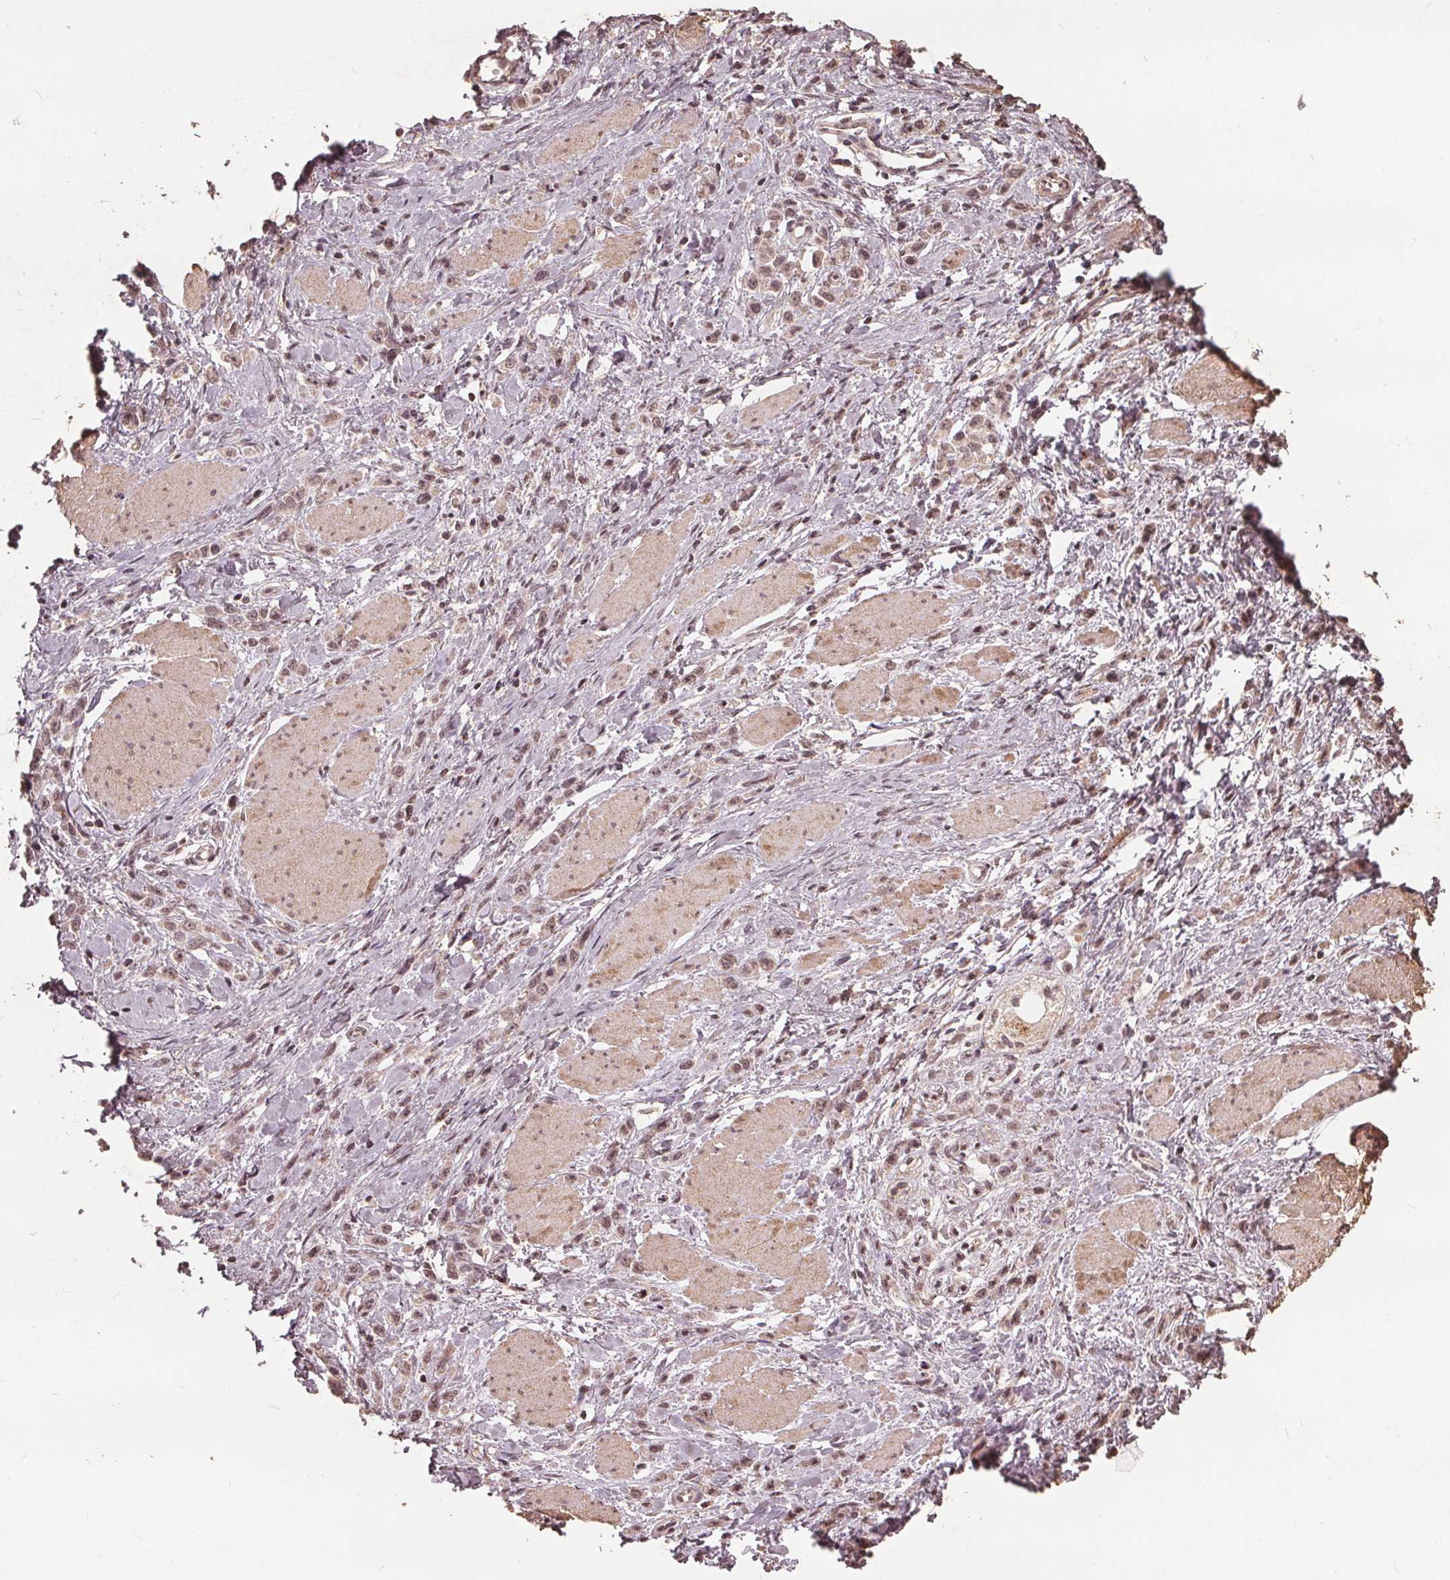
{"staining": {"intensity": "weak", "quantity": ">75%", "location": "nuclear"}, "tissue": "stomach cancer", "cell_type": "Tumor cells", "image_type": "cancer", "snomed": [{"axis": "morphology", "description": "Adenocarcinoma, NOS"}, {"axis": "topography", "description": "Stomach"}], "caption": "Protein expression analysis of human stomach cancer reveals weak nuclear staining in approximately >75% of tumor cells.", "gene": "DSG3", "patient": {"sex": "male", "age": 47}}